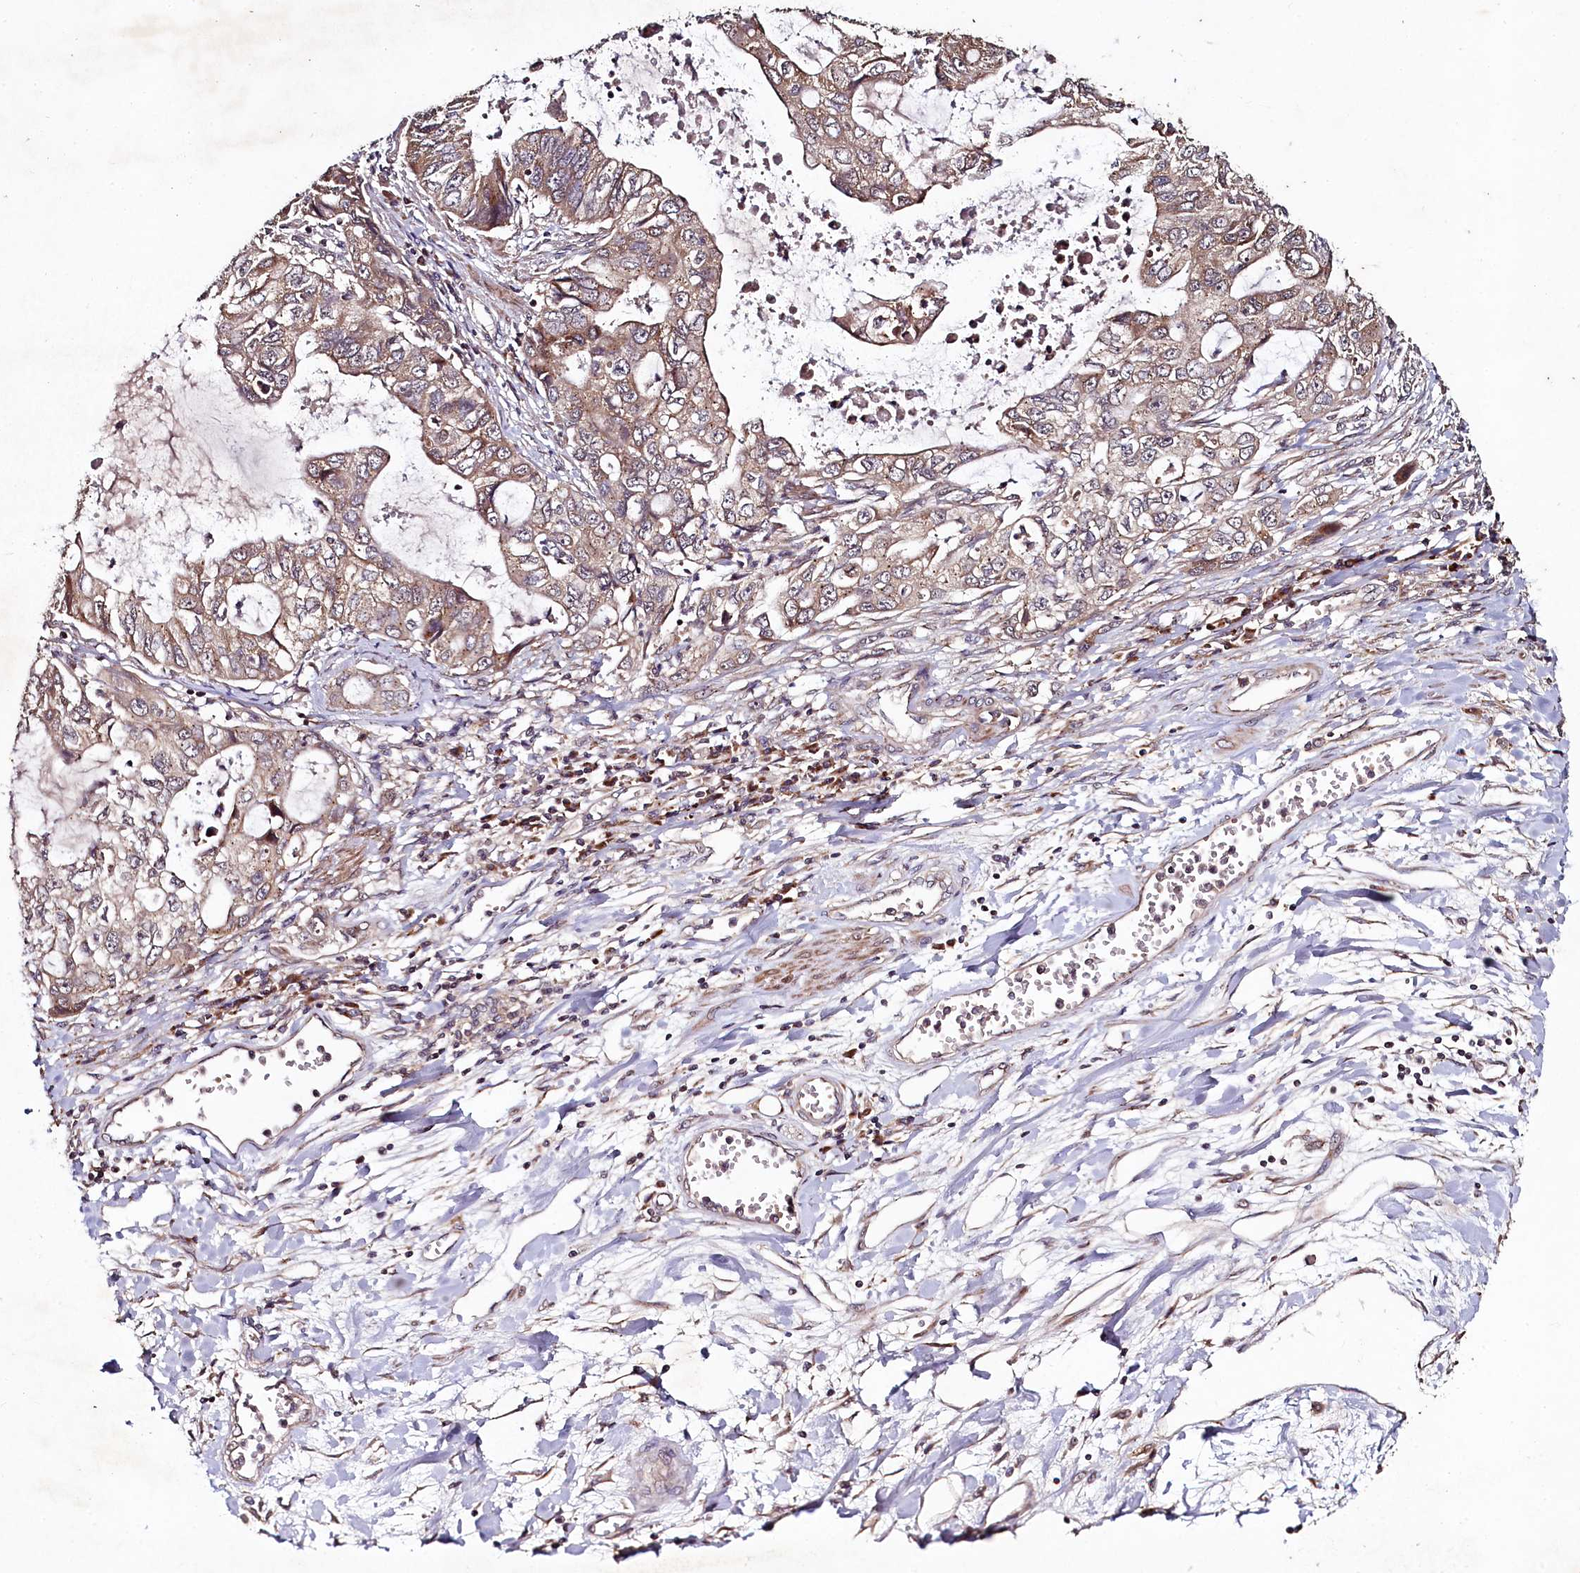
{"staining": {"intensity": "moderate", "quantity": ">75%", "location": "cytoplasmic/membranous"}, "tissue": "stomach cancer", "cell_type": "Tumor cells", "image_type": "cancer", "snomed": [{"axis": "morphology", "description": "Adenocarcinoma, NOS"}, {"axis": "topography", "description": "Stomach, upper"}], "caption": "DAB immunohistochemical staining of stomach adenocarcinoma shows moderate cytoplasmic/membranous protein expression in about >75% of tumor cells. (brown staining indicates protein expression, while blue staining denotes nuclei).", "gene": "SEC24C", "patient": {"sex": "female", "age": 52}}